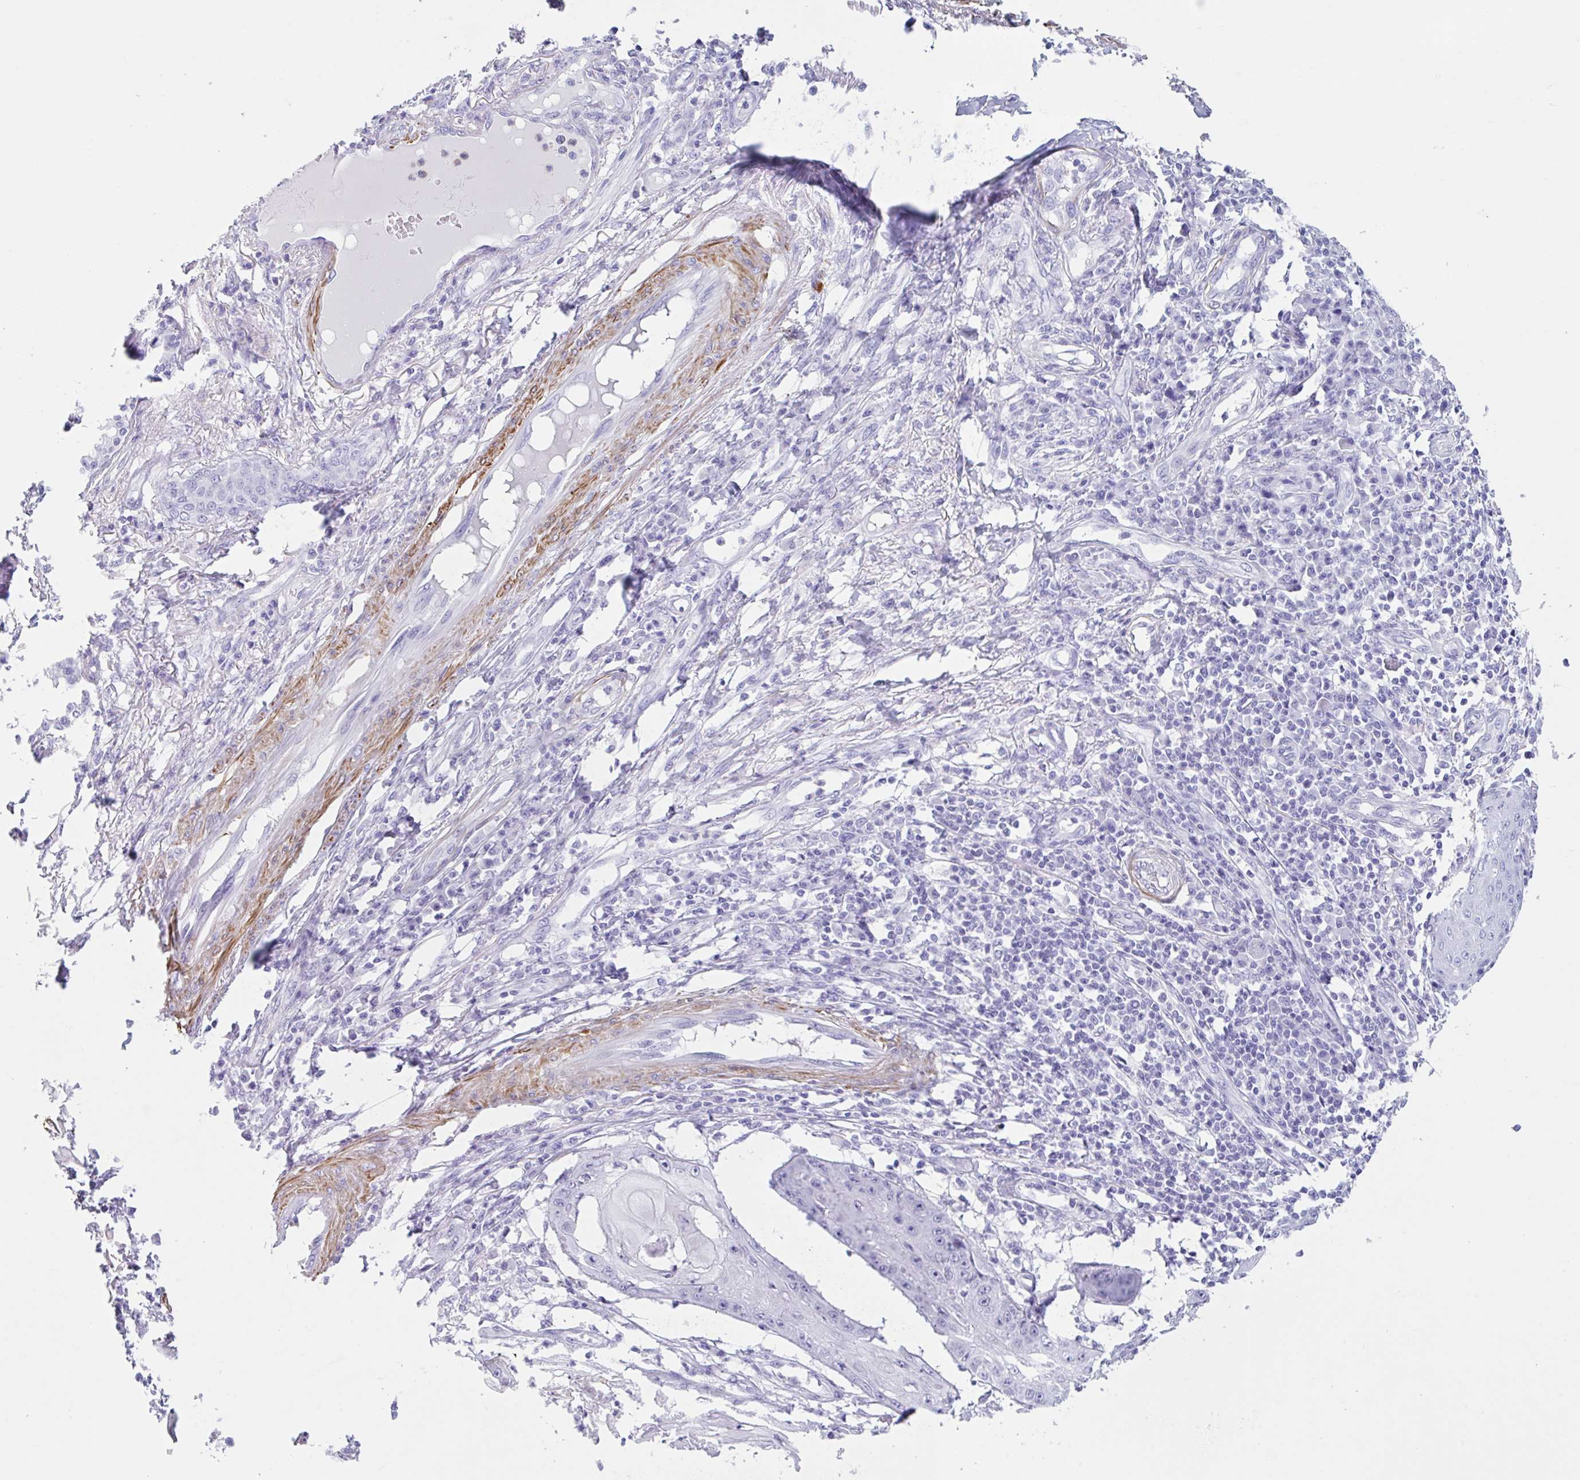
{"staining": {"intensity": "negative", "quantity": "none", "location": "none"}, "tissue": "skin cancer", "cell_type": "Tumor cells", "image_type": "cancer", "snomed": [{"axis": "morphology", "description": "Squamous cell carcinoma, NOS"}, {"axis": "topography", "description": "Skin"}], "caption": "Immunohistochemistry (IHC) image of human skin squamous cell carcinoma stained for a protein (brown), which demonstrates no expression in tumor cells. The staining is performed using DAB (3,3'-diaminobenzidine) brown chromogen with nuclei counter-stained in using hematoxylin.", "gene": "TAS2R41", "patient": {"sex": "male", "age": 70}}